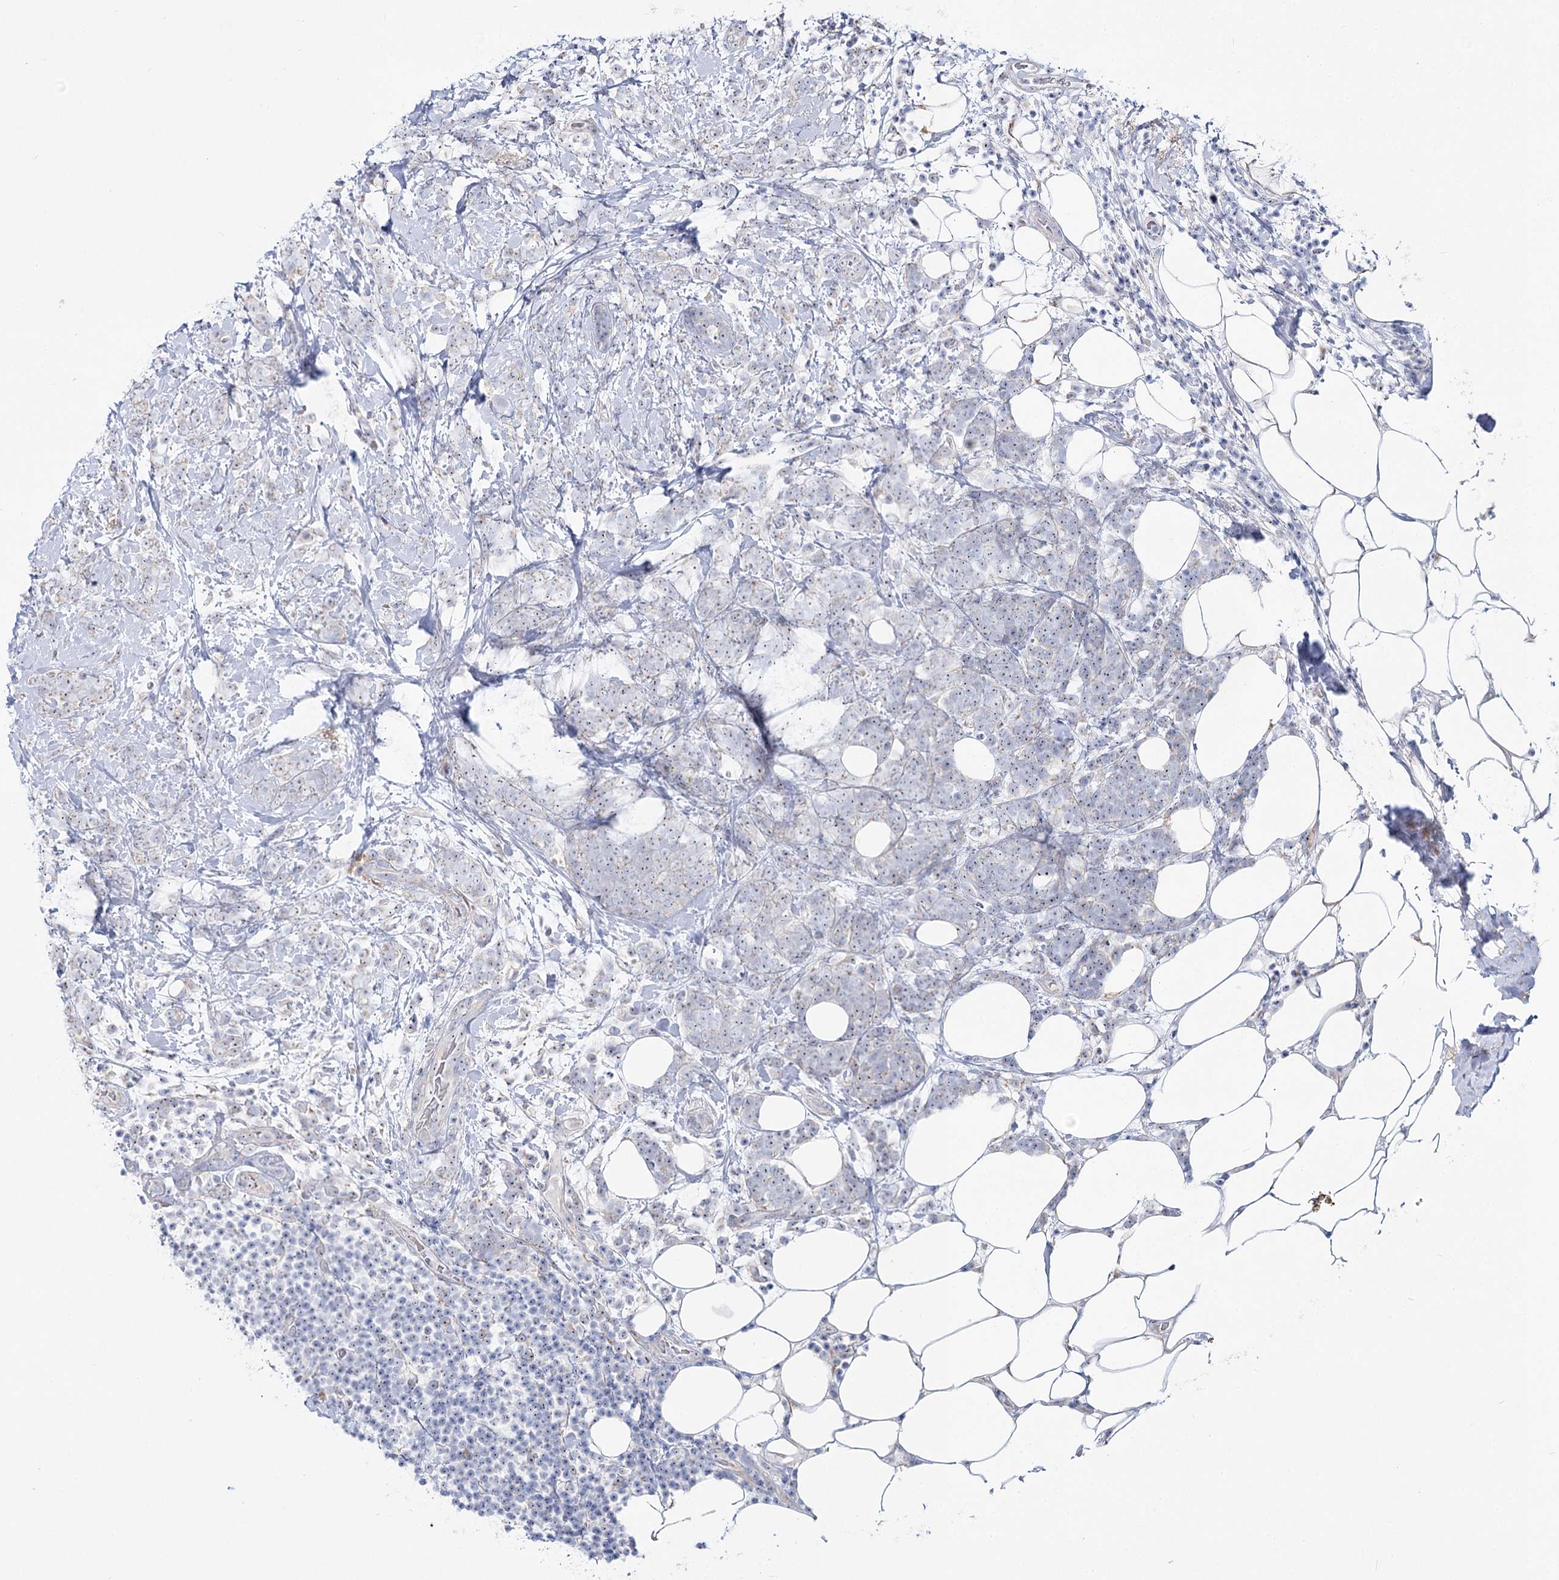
{"staining": {"intensity": "weak", "quantity": "<25%", "location": "nuclear"}, "tissue": "breast cancer", "cell_type": "Tumor cells", "image_type": "cancer", "snomed": [{"axis": "morphology", "description": "Lobular carcinoma"}, {"axis": "topography", "description": "Breast"}], "caption": "Immunohistochemical staining of lobular carcinoma (breast) shows no significant expression in tumor cells. The staining was performed using DAB (3,3'-diaminobenzidine) to visualize the protein expression in brown, while the nuclei were stained in blue with hematoxylin (Magnification: 20x).", "gene": "SUOX", "patient": {"sex": "female", "age": 58}}